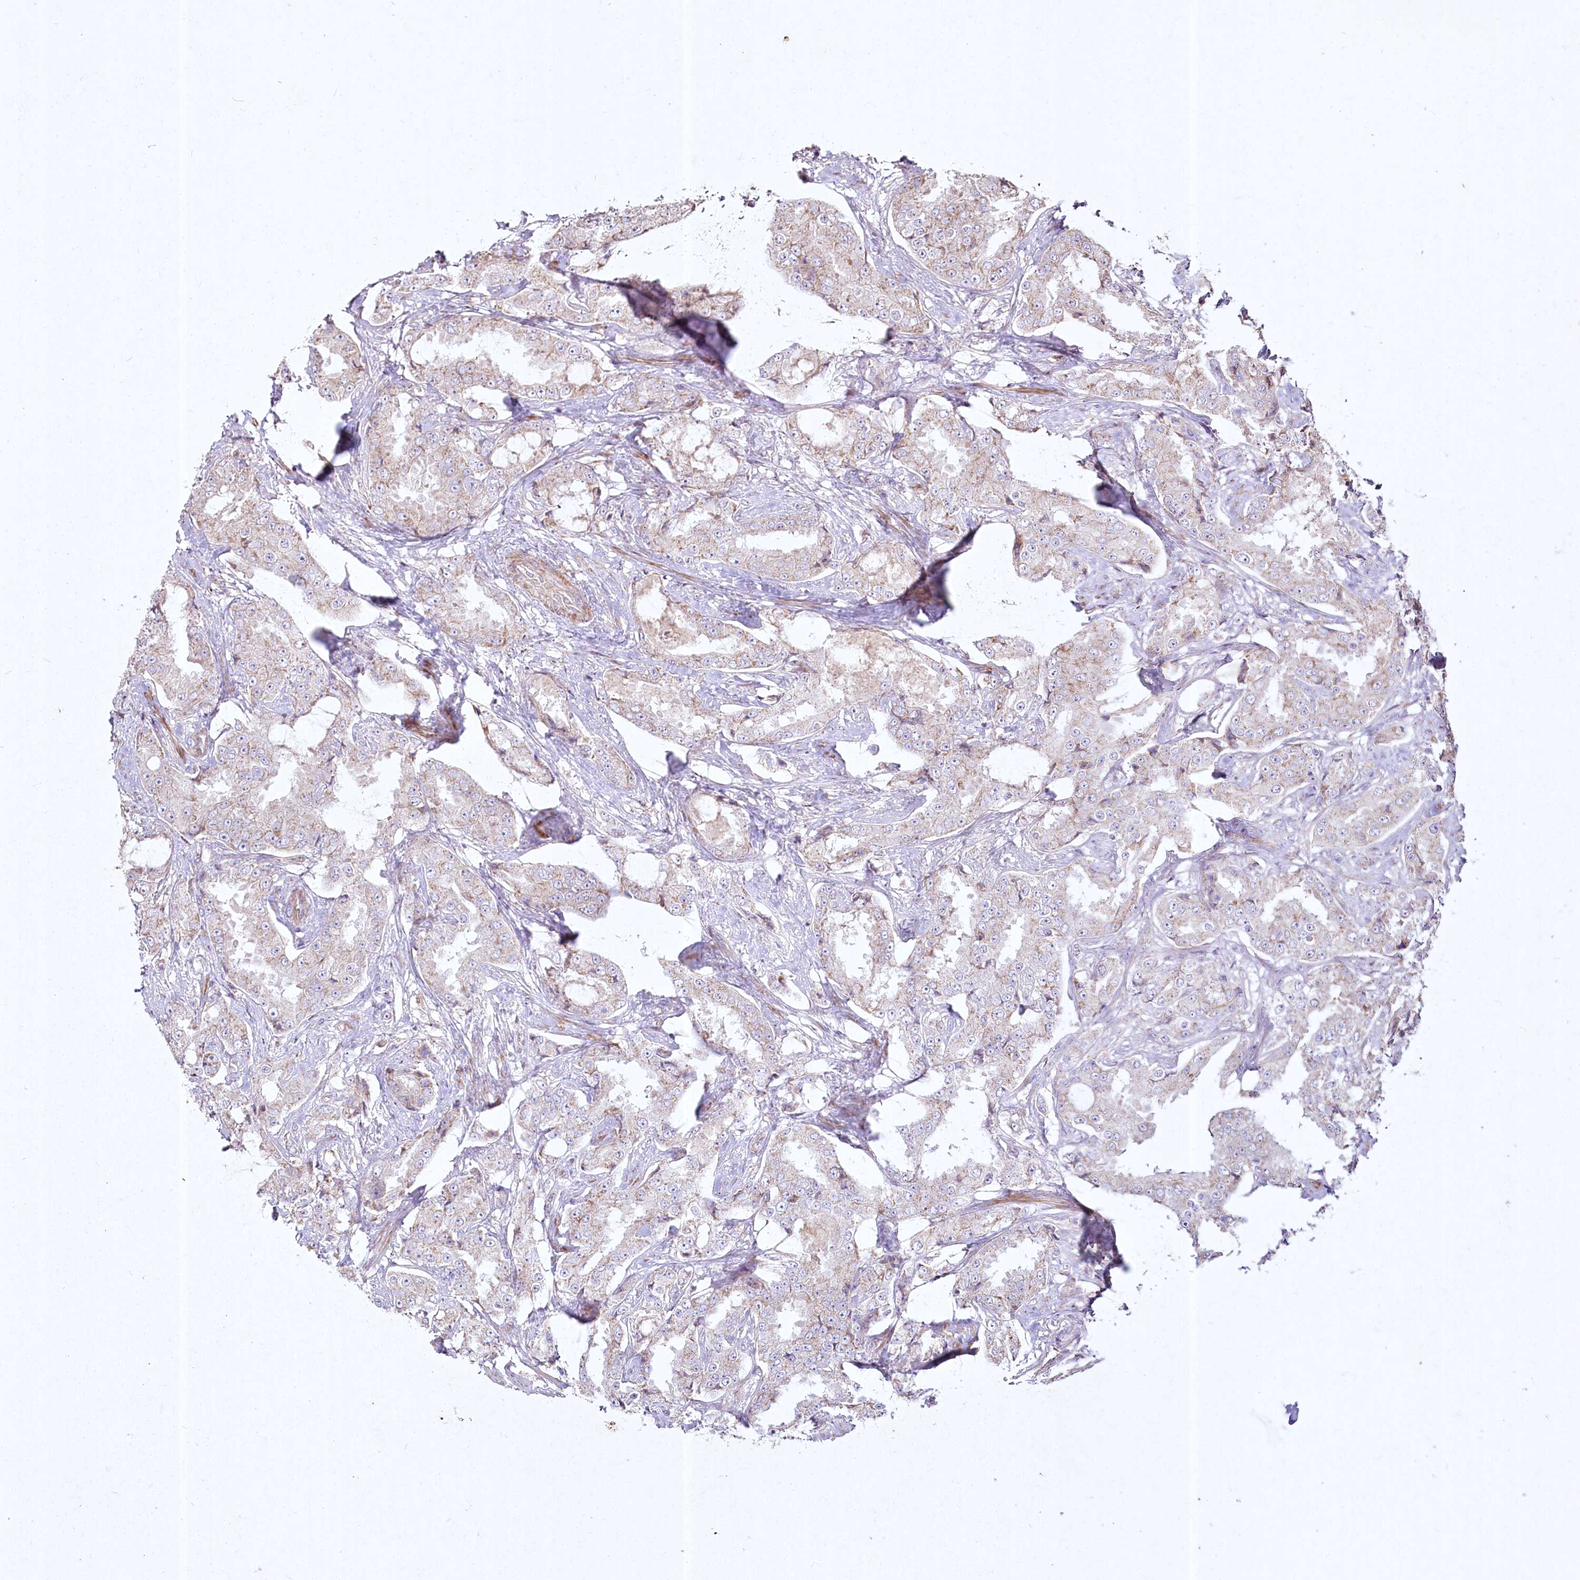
{"staining": {"intensity": "weak", "quantity": "25%-75%", "location": "cytoplasmic/membranous"}, "tissue": "prostate cancer", "cell_type": "Tumor cells", "image_type": "cancer", "snomed": [{"axis": "morphology", "description": "Adenocarcinoma, High grade"}, {"axis": "topography", "description": "Prostate"}], "caption": "Immunohistochemical staining of human adenocarcinoma (high-grade) (prostate) exhibits low levels of weak cytoplasmic/membranous protein expression in about 25%-75% of tumor cells.", "gene": "SH3TC1", "patient": {"sex": "male", "age": 73}}